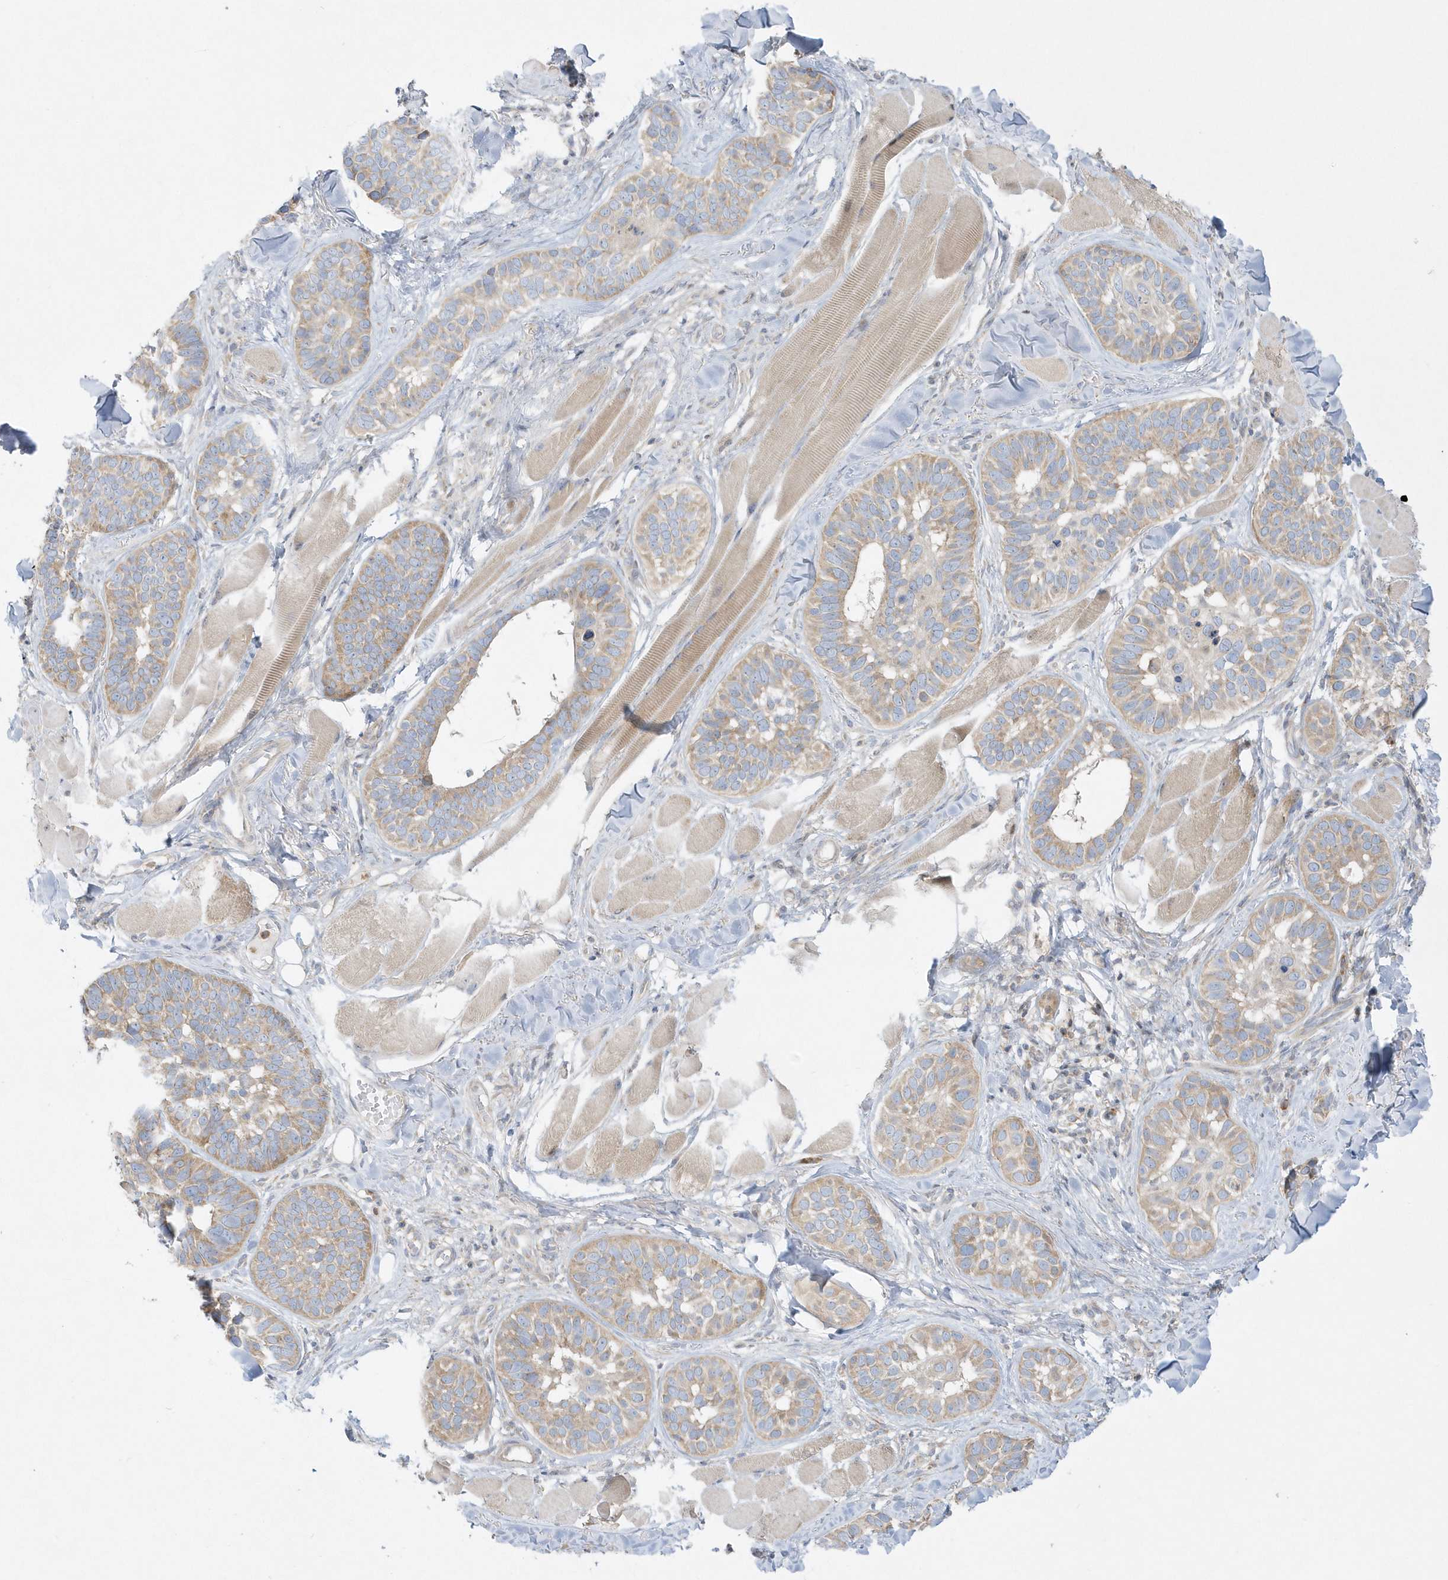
{"staining": {"intensity": "weak", "quantity": ">75%", "location": "cytoplasmic/membranous"}, "tissue": "skin cancer", "cell_type": "Tumor cells", "image_type": "cancer", "snomed": [{"axis": "morphology", "description": "Basal cell carcinoma"}, {"axis": "topography", "description": "Skin"}], "caption": "Immunohistochemistry (DAB (3,3'-diaminobenzidine)) staining of skin basal cell carcinoma shows weak cytoplasmic/membranous protein staining in approximately >75% of tumor cells.", "gene": "DNAJC18", "patient": {"sex": "male", "age": 62}}